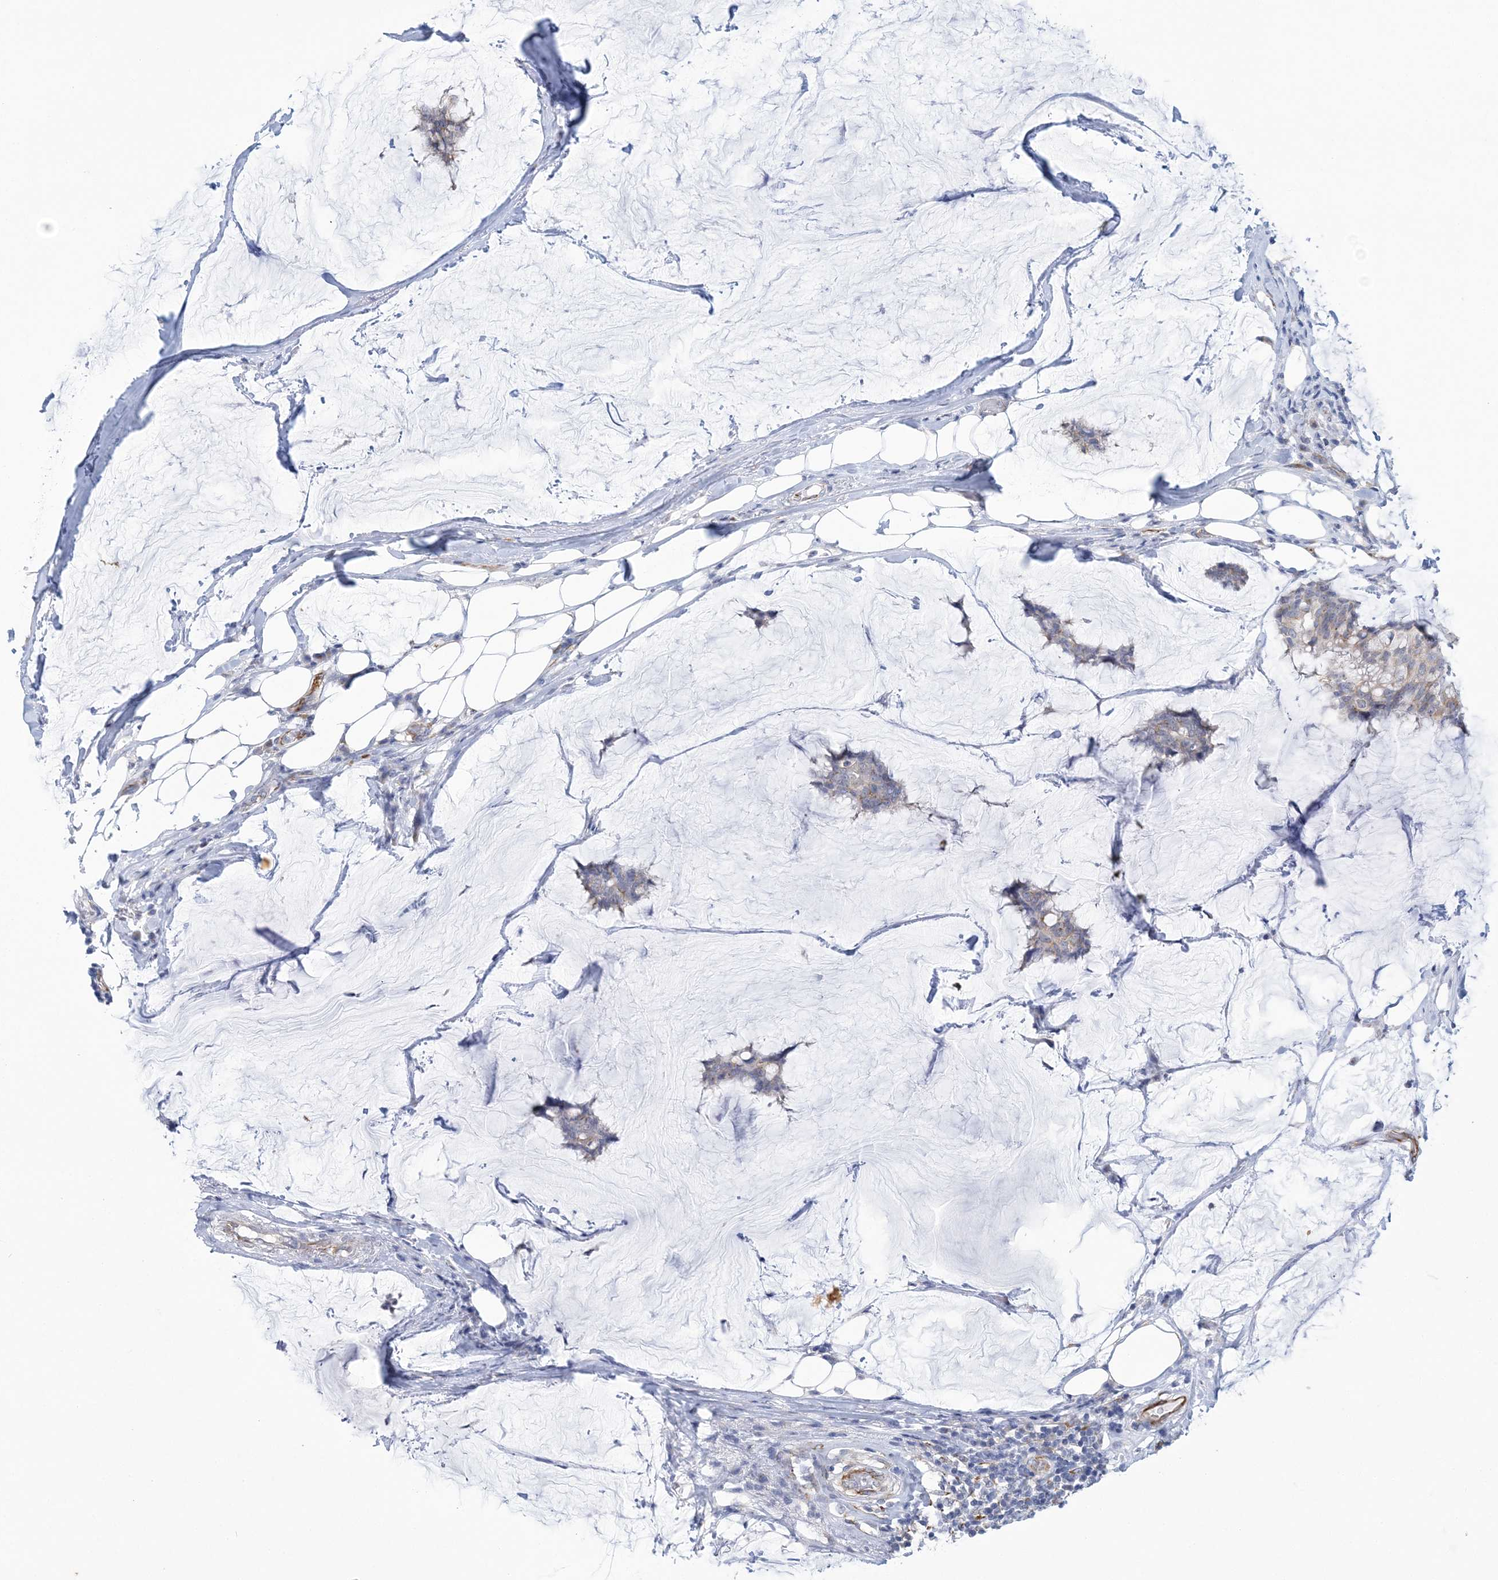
{"staining": {"intensity": "weak", "quantity": "<25%", "location": "cytoplasmic/membranous"}, "tissue": "breast cancer", "cell_type": "Tumor cells", "image_type": "cancer", "snomed": [{"axis": "morphology", "description": "Duct carcinoma"}, {"axis": "topography", "description": "Breast"}], "caption": "Human breast cancer stained for a protein using immunohistochemistry (IHC) reveals no staining in tumor cells.", "gene": "PLEKHG4B", "patient": {"sex": "female", "age": 93}}